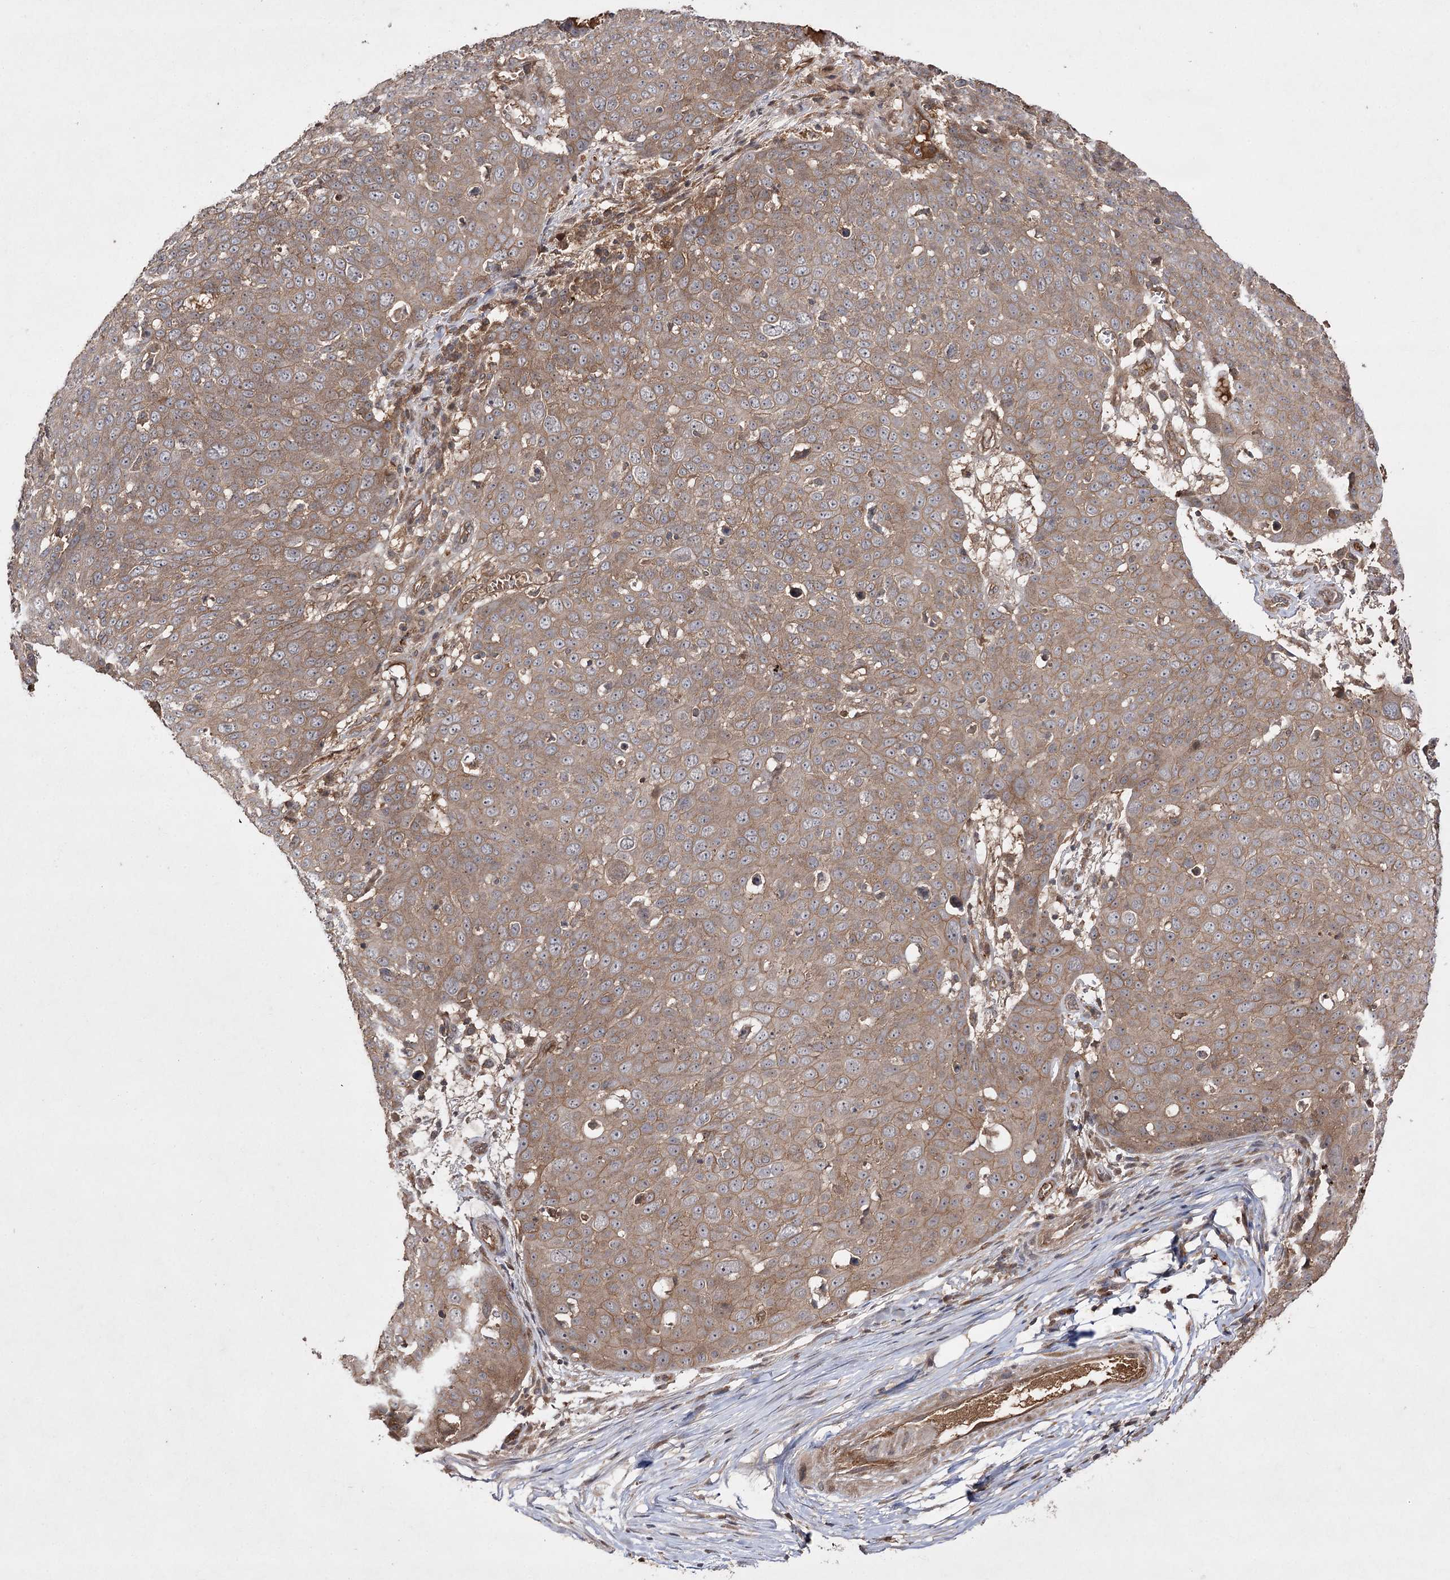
{"staining": {"intensity": "moderate", "quantity": ">75%", "location": "cytoplasmic/membranous"}, "tissue": "skin cancer", "cell_type": "Tumor cells", "image_type": "cancer", "snomed": [{"axis": "morphology", "description": "Squamous cell carcinoma, NOS"}, {"axis": "topography", "description": "Skin"}], "caption": "Skin cancer stained with a brown dye demonstrates moderate cytoplasmic/membranous positive expression in approximately >75% of tumor cells.", "gene": "FANCL", "patient": {"sex": "male", "age": 71}}